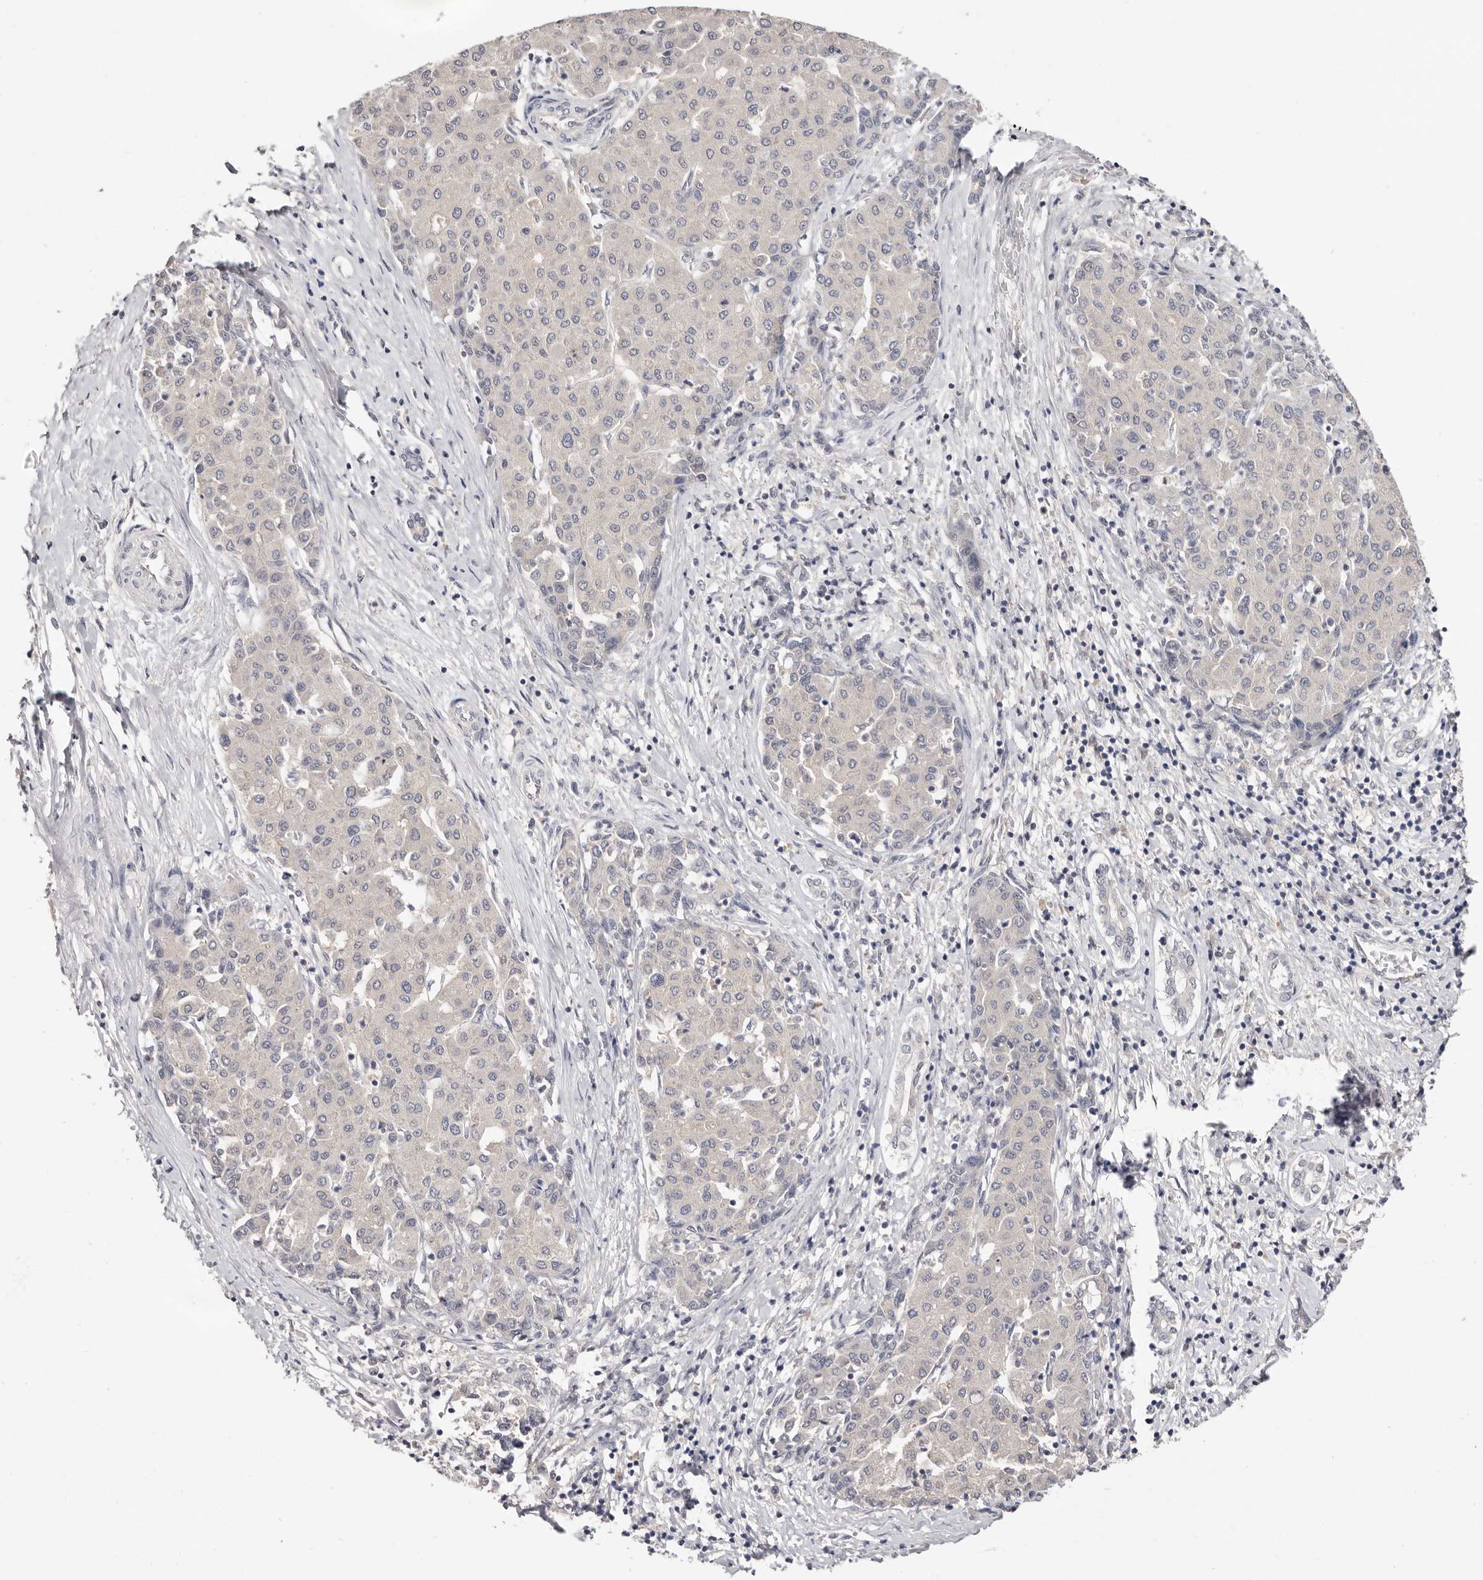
{"staining": {"intensity": "negative", "quantity": "none", "location": "none"}, "tissue": "liver cancer", "cell_type": "Tumor cells", "image_type": "cancer", "snomed": [{"axis": "morphology", "description": "Carcinoma, Hepatocellular, NOS"}, {"axis": "topography", "description": "Liver"}], "caption": "This is a micrograph of IHC staining of liver hepatocellular carcinoma, which shows no expression in tumor cells.", "gene": "DOP1A", "patient": {"sex": "male", "age": 65}}